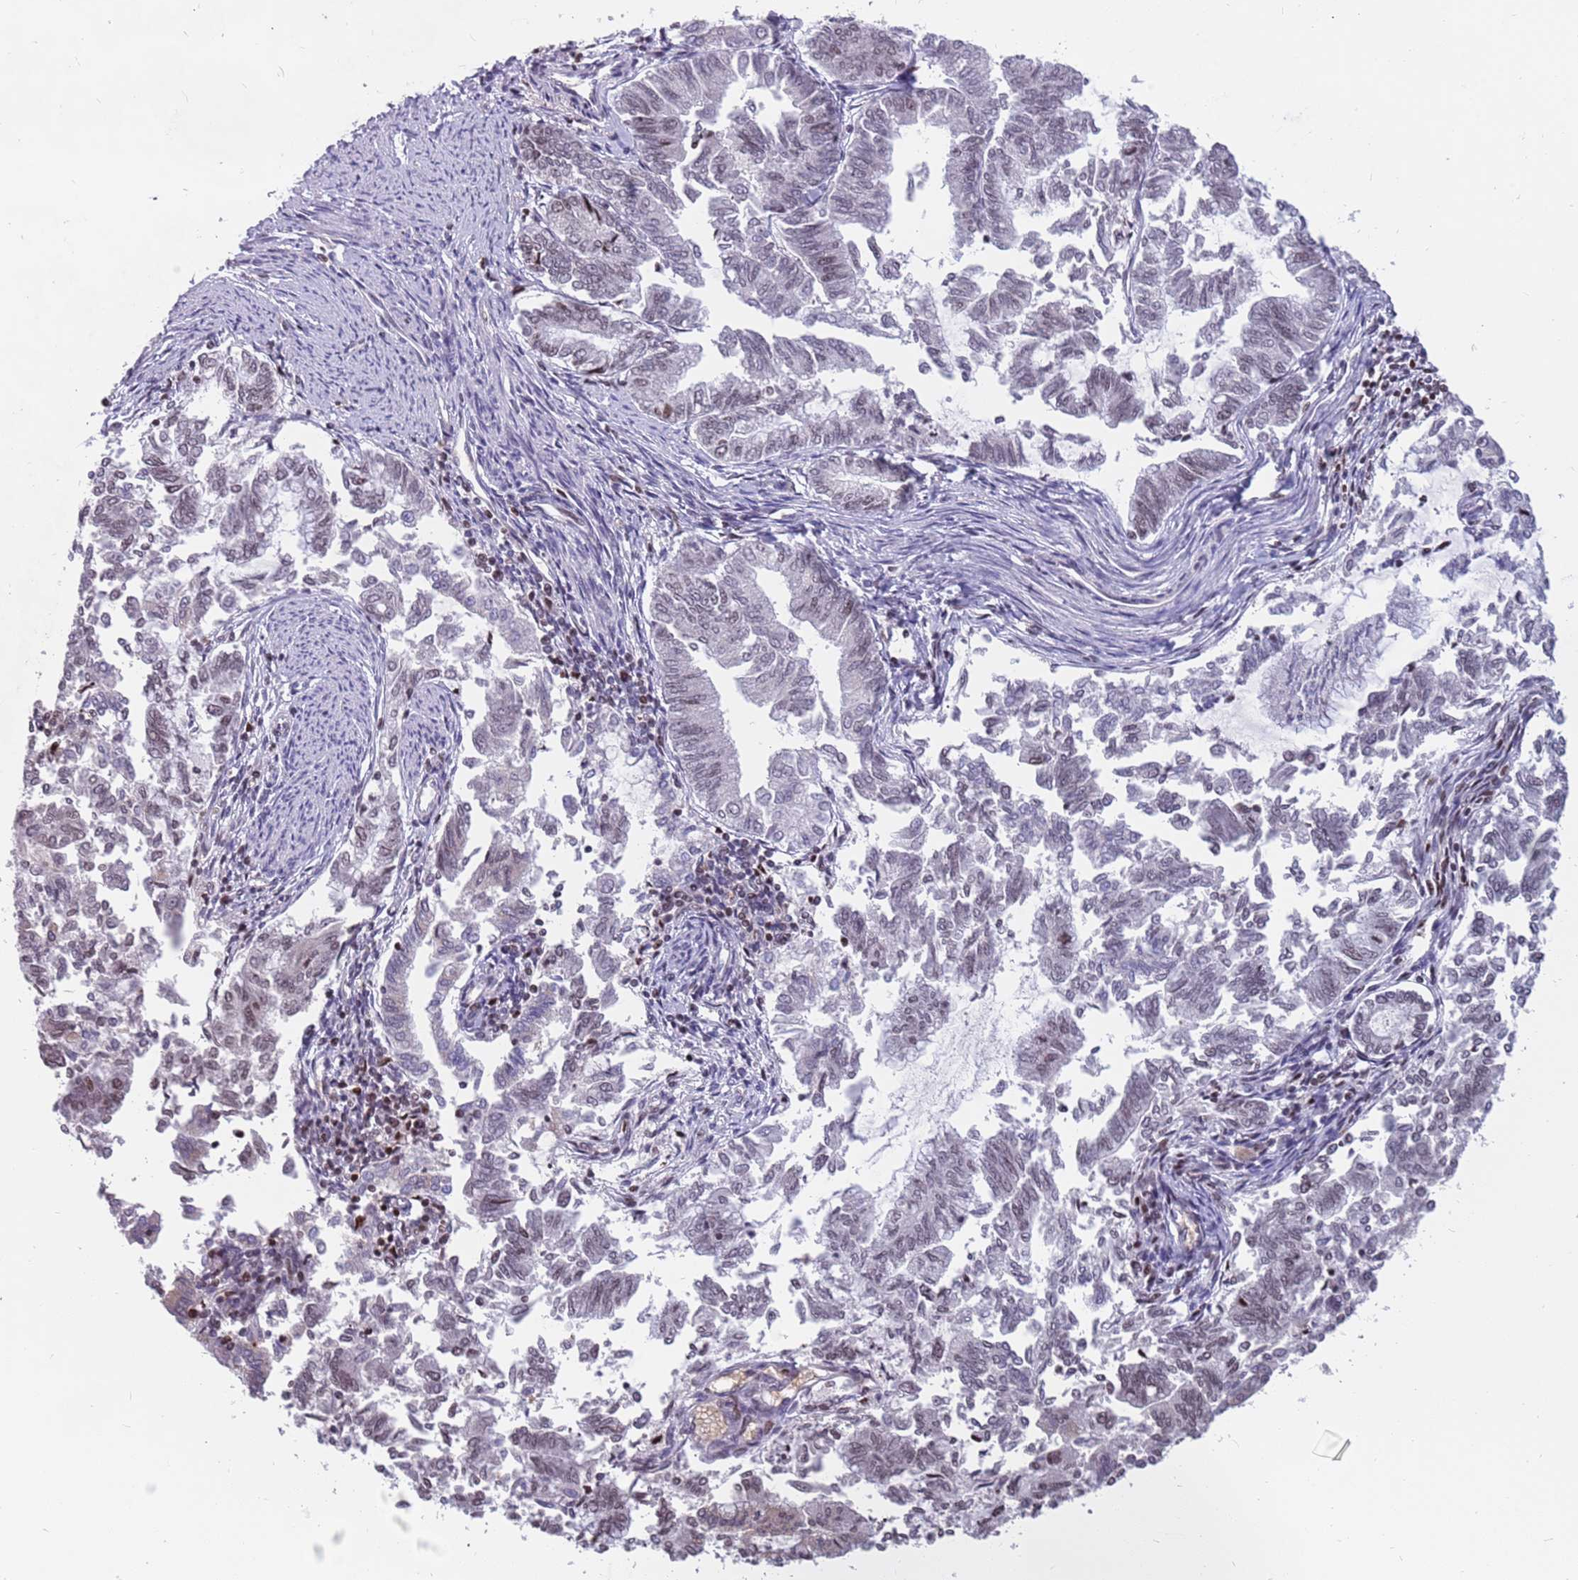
{"staining": {"intensity": "negative", "quantity": "none", "location": "none"}, "tissue": "endometrial cancer", "cell_type": "Tumor cells", "image_type": "cancer", "snomed": [{"axis": "morphology", "description": "Adenocarcinoma, NOS"}, {"axis": "topography", "description": "Endometrium"}], "caption": "Adenocarcinoma (endometrial) stained for a protein using IHC reveals no positivity tumor cells.", "gene": "ARHGEF5", "patient": {"sex": "female", "age": 79}}